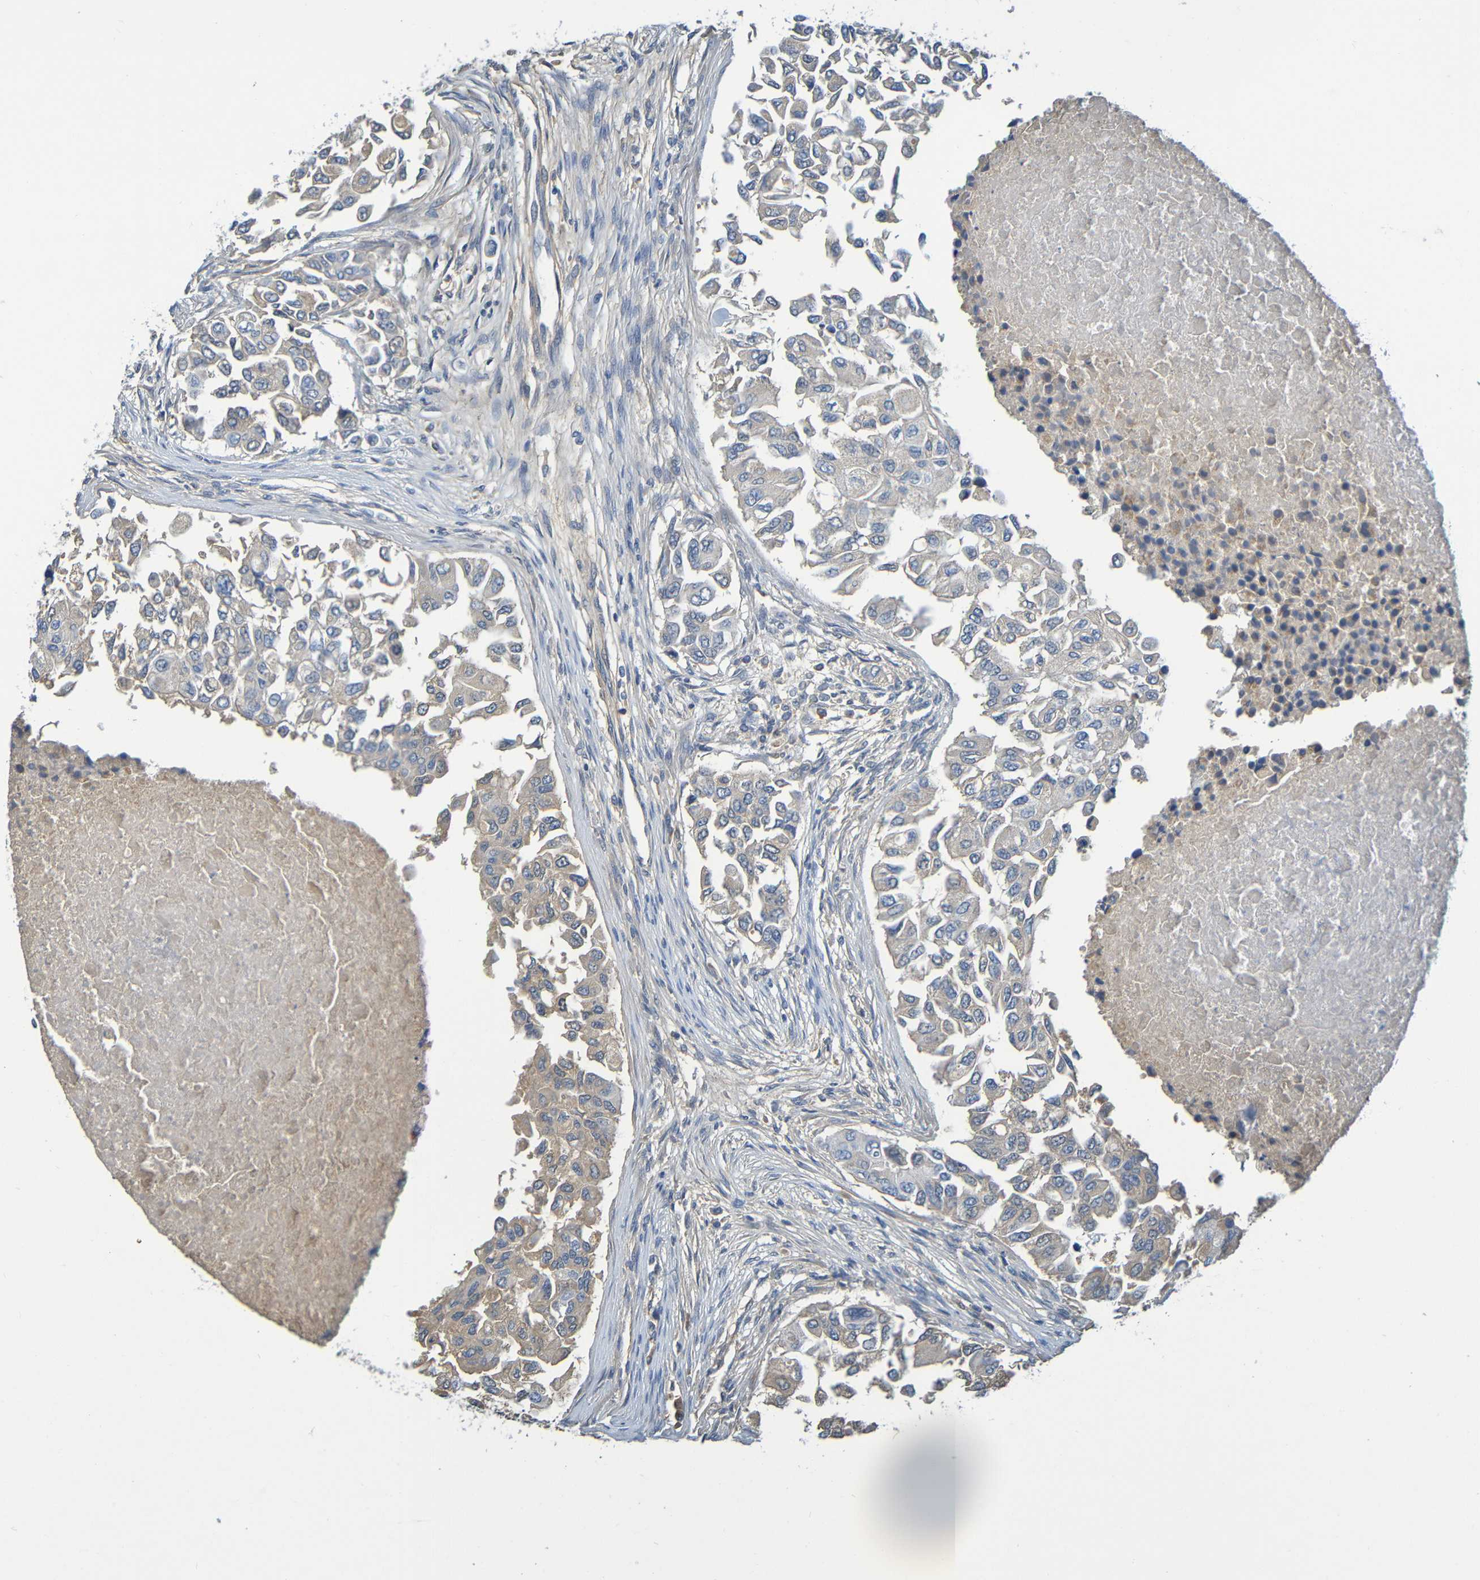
{"staining": {"intensity": "negative", "quantity": "none", "location": "none"}, "tissue": "breast cancer", "cell_type": "Tumor cells", "image_type": "cancer", "snomed": [{"axis": "morphology", "description": "Normal tissue, NOS"}, {"axis": "morphology", "description": "Duct carcinoma"}, {"axis": "topography", "description": "Breast"}], "caption": "This is a image of immunohistochemistry staining of invasive ductal carcinoma (breast), which shows no staining in tumor cells. (Stains: DAB (3,3'-diaminobenzidine) immunohistochemistry (IHC) with hematoxylin counter stain, Microscopy: brightfield microscopy at high magnification).", "gene": "C1QA", "patient": {"sex": "female", "age": 49}}